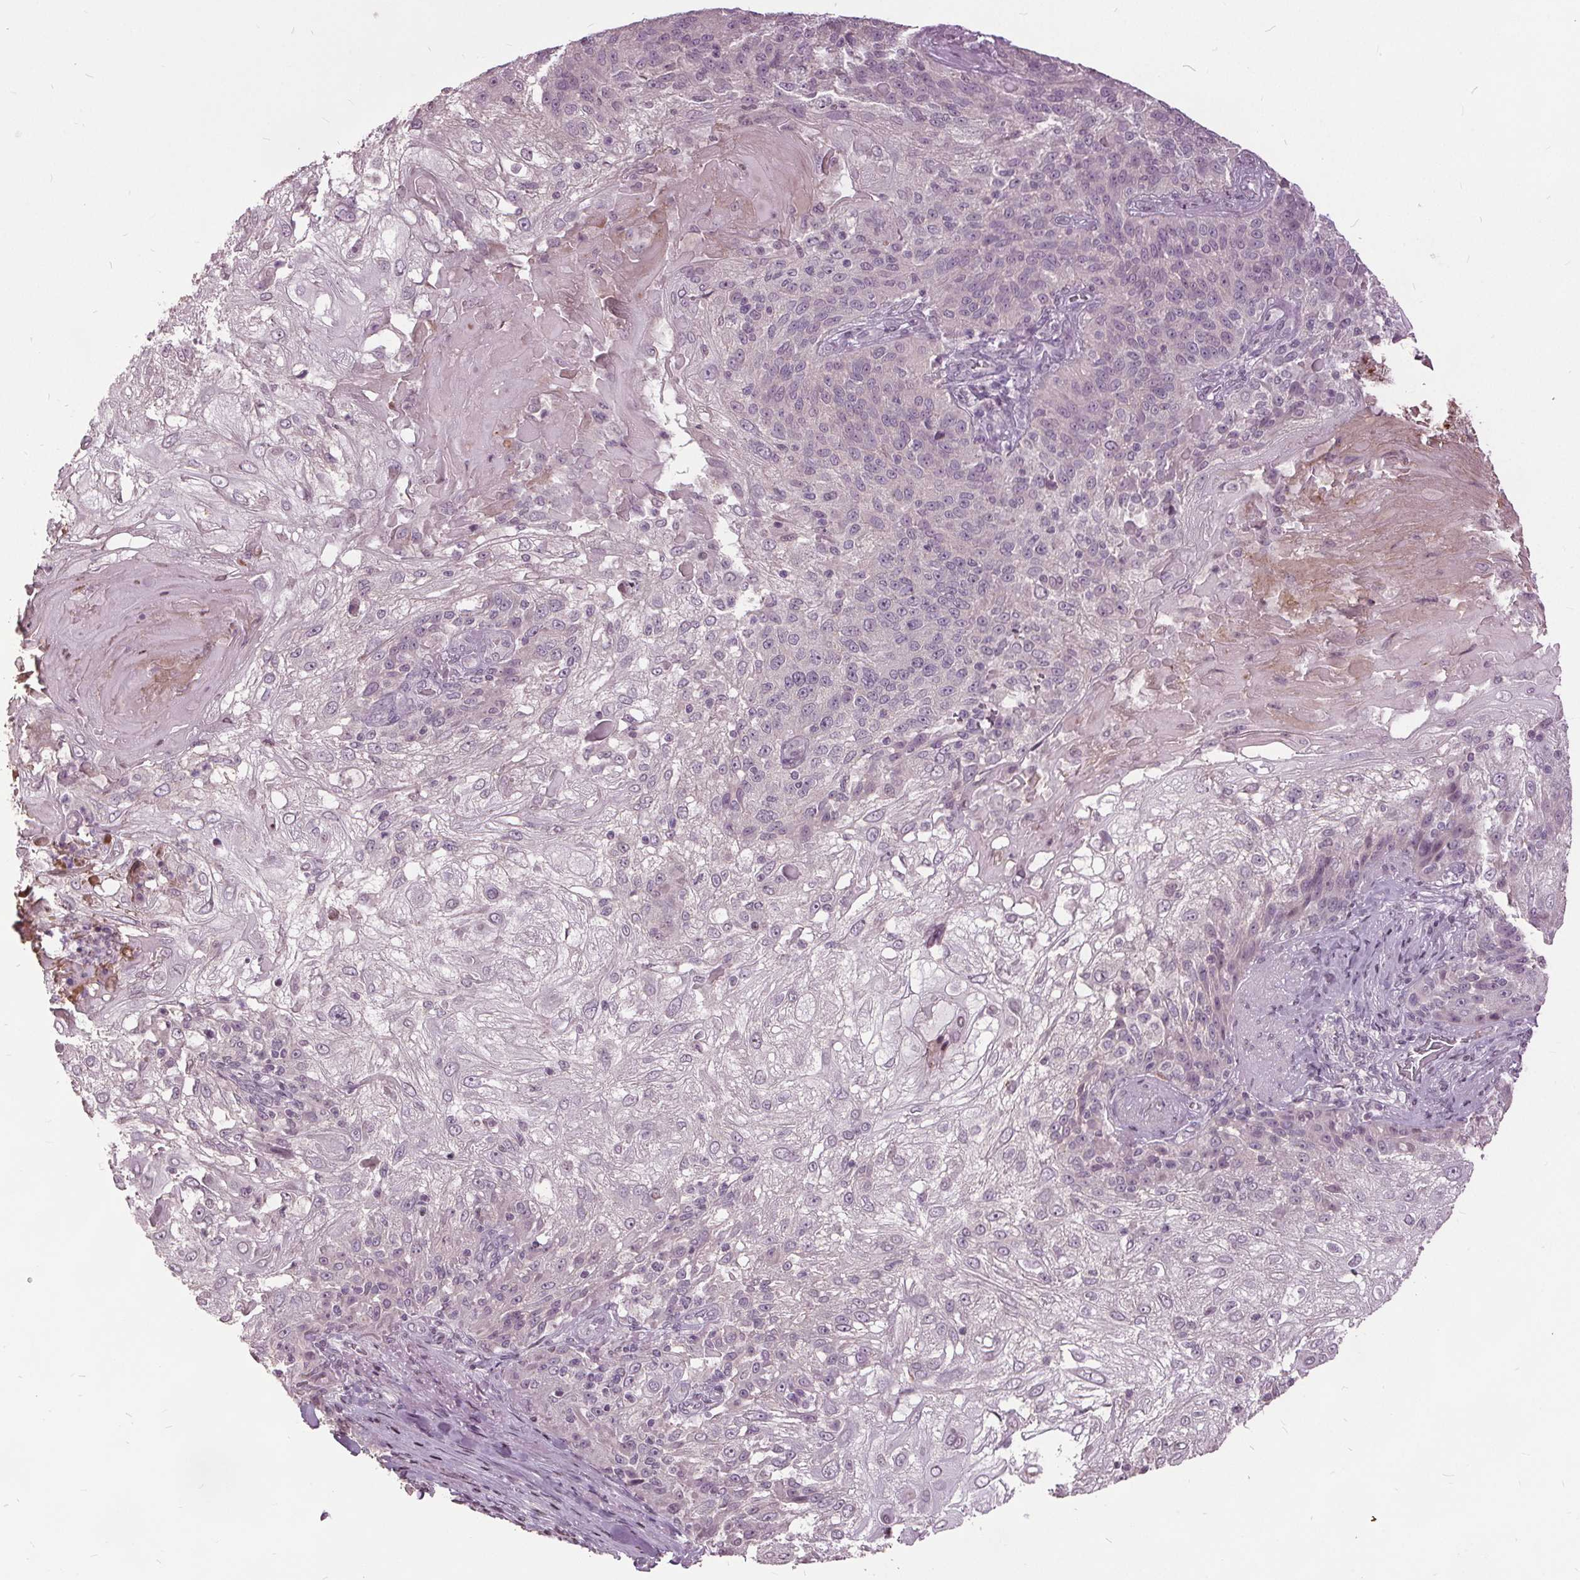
{"staining": {"intensity": "negative", "quantity": "none", "location": "none"}, "tissue": "skin cancer", "cell_type": "Tumor cells", "image_type": "cancer", "snomed": [{"axis": "morphology", "description": "Normal tissue, NOS"}, {"axis": "morphology", "description": "Squamous cell carcinoma, NOS"}, {"axis": "topography", "description": "Skin"}], "caption": "Skin squamous cell carcinoma stained for a protein using immunohistochemistry shows no expression tumor cells.", "gene": "CXCL16", "patient": {"sex": "female", "age": 83}}